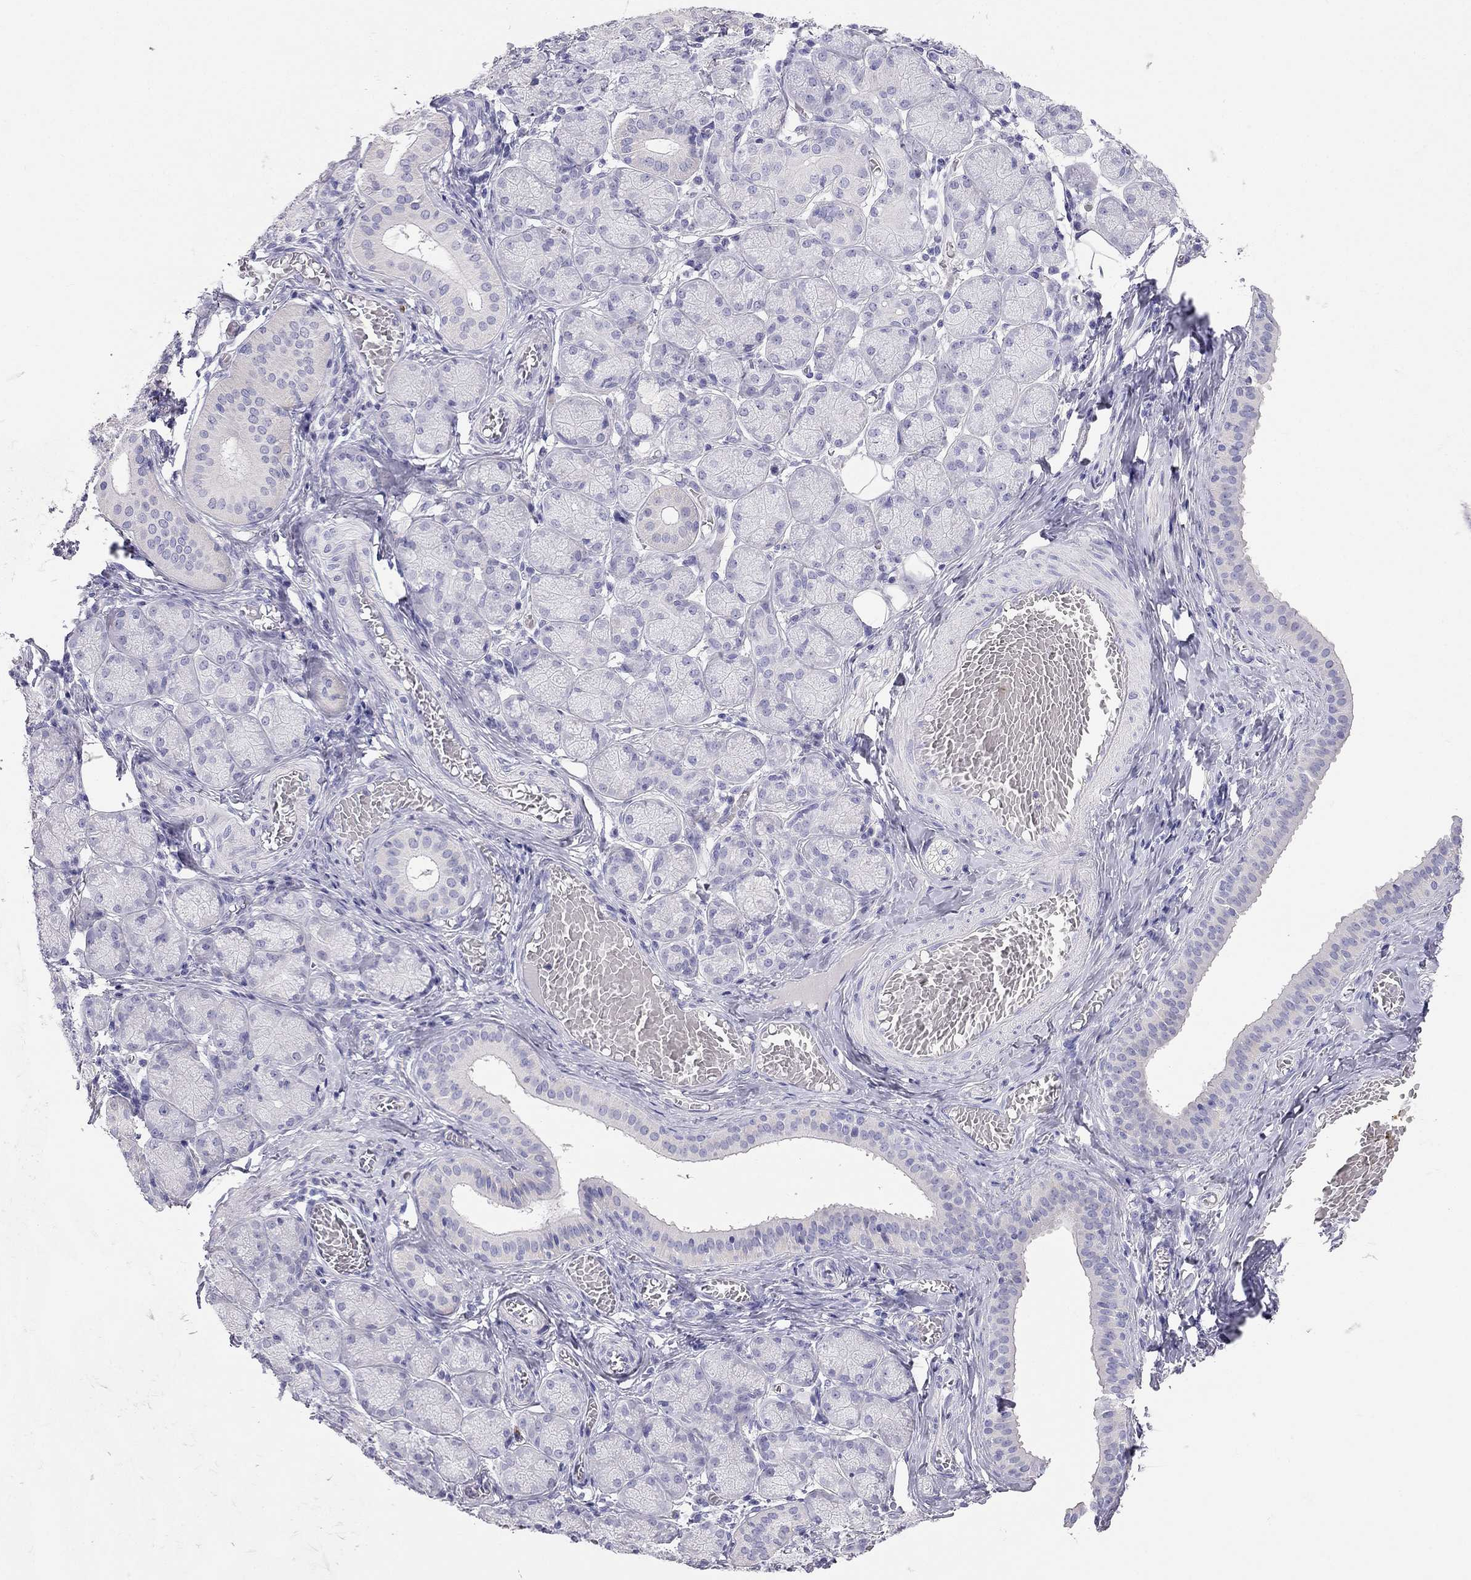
{"staining": {"intensity": "negative", "quantity": "none", "location": "none"}, "tissue": "salivary gland", "cell_type": "Glandular cells", "image_type": "normal", "snomed": [{"axis": "morphology", "description": "Normal tissue, NOS"}, {"axis": "topography", "description": "Salivary gland"}, {"axis": "topography", "description": "Peripheral nerve tissue"}], "caption": "This is an immunohistochemistry (IHC) micrograph of benign human salivary gland. There is no staining in glandular cells.", "gene": "RFLNA", "patient": {"sex": "female", "age": 24}}